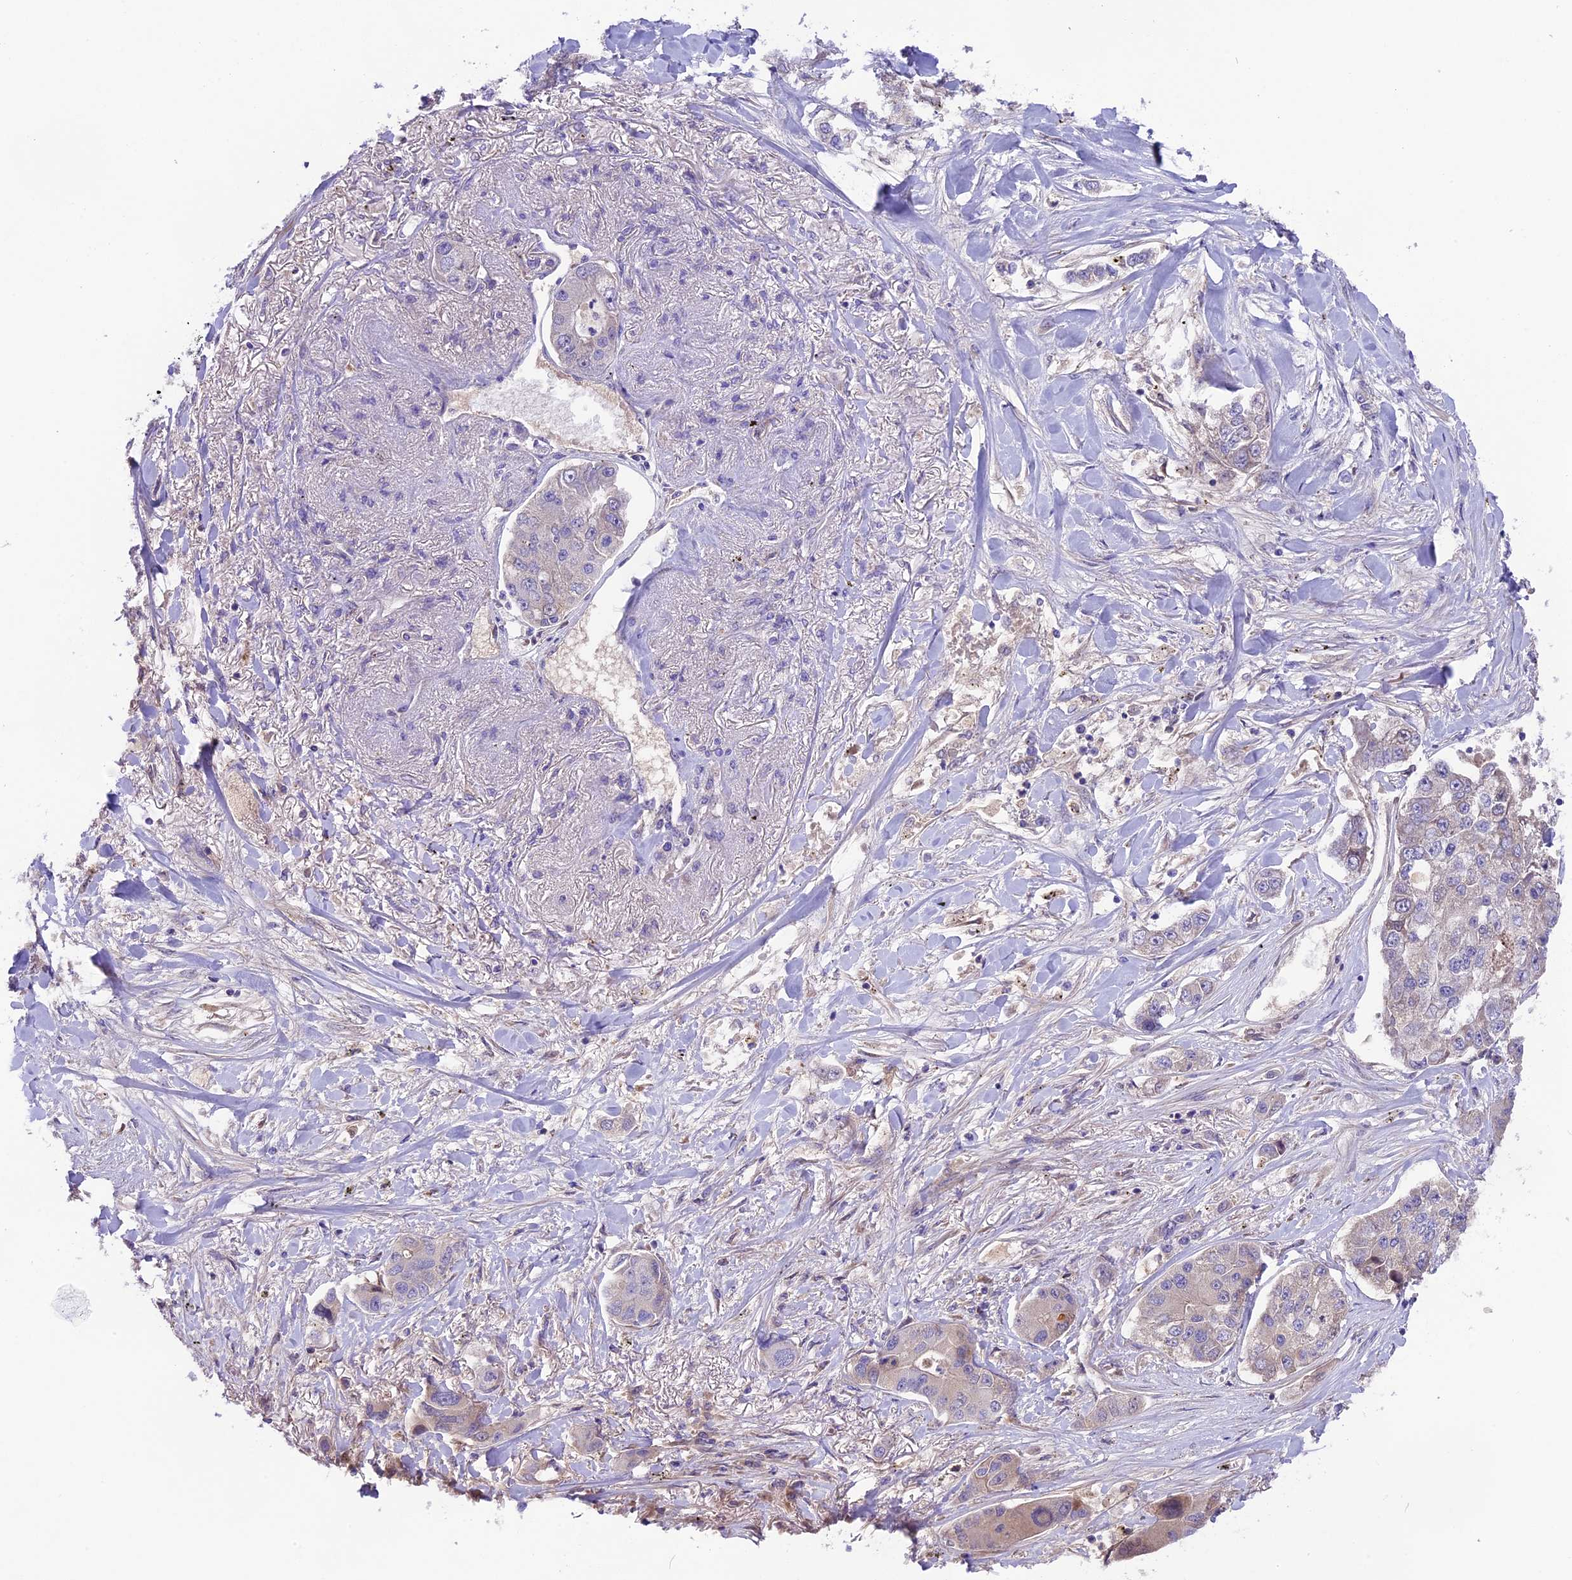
{"staining": {"intensity": "negative", "quantity": "none", "location": "none"}, "tissue": "lung cancer", "cell_type": "Tumor cells", "image_type": "cancer", "snomed": [{"axis": "morphology", "description": "Adenocarcinoma, NOS"}, {"axis": "topography", "description": "Lung"}], "caption": "A photomicrograph of lung adenocarcinoma stained for a protein demonstrates no brown staining in tumor cells.", "gene": "COG8", "patient": {"sex": "male", "age": 49}}